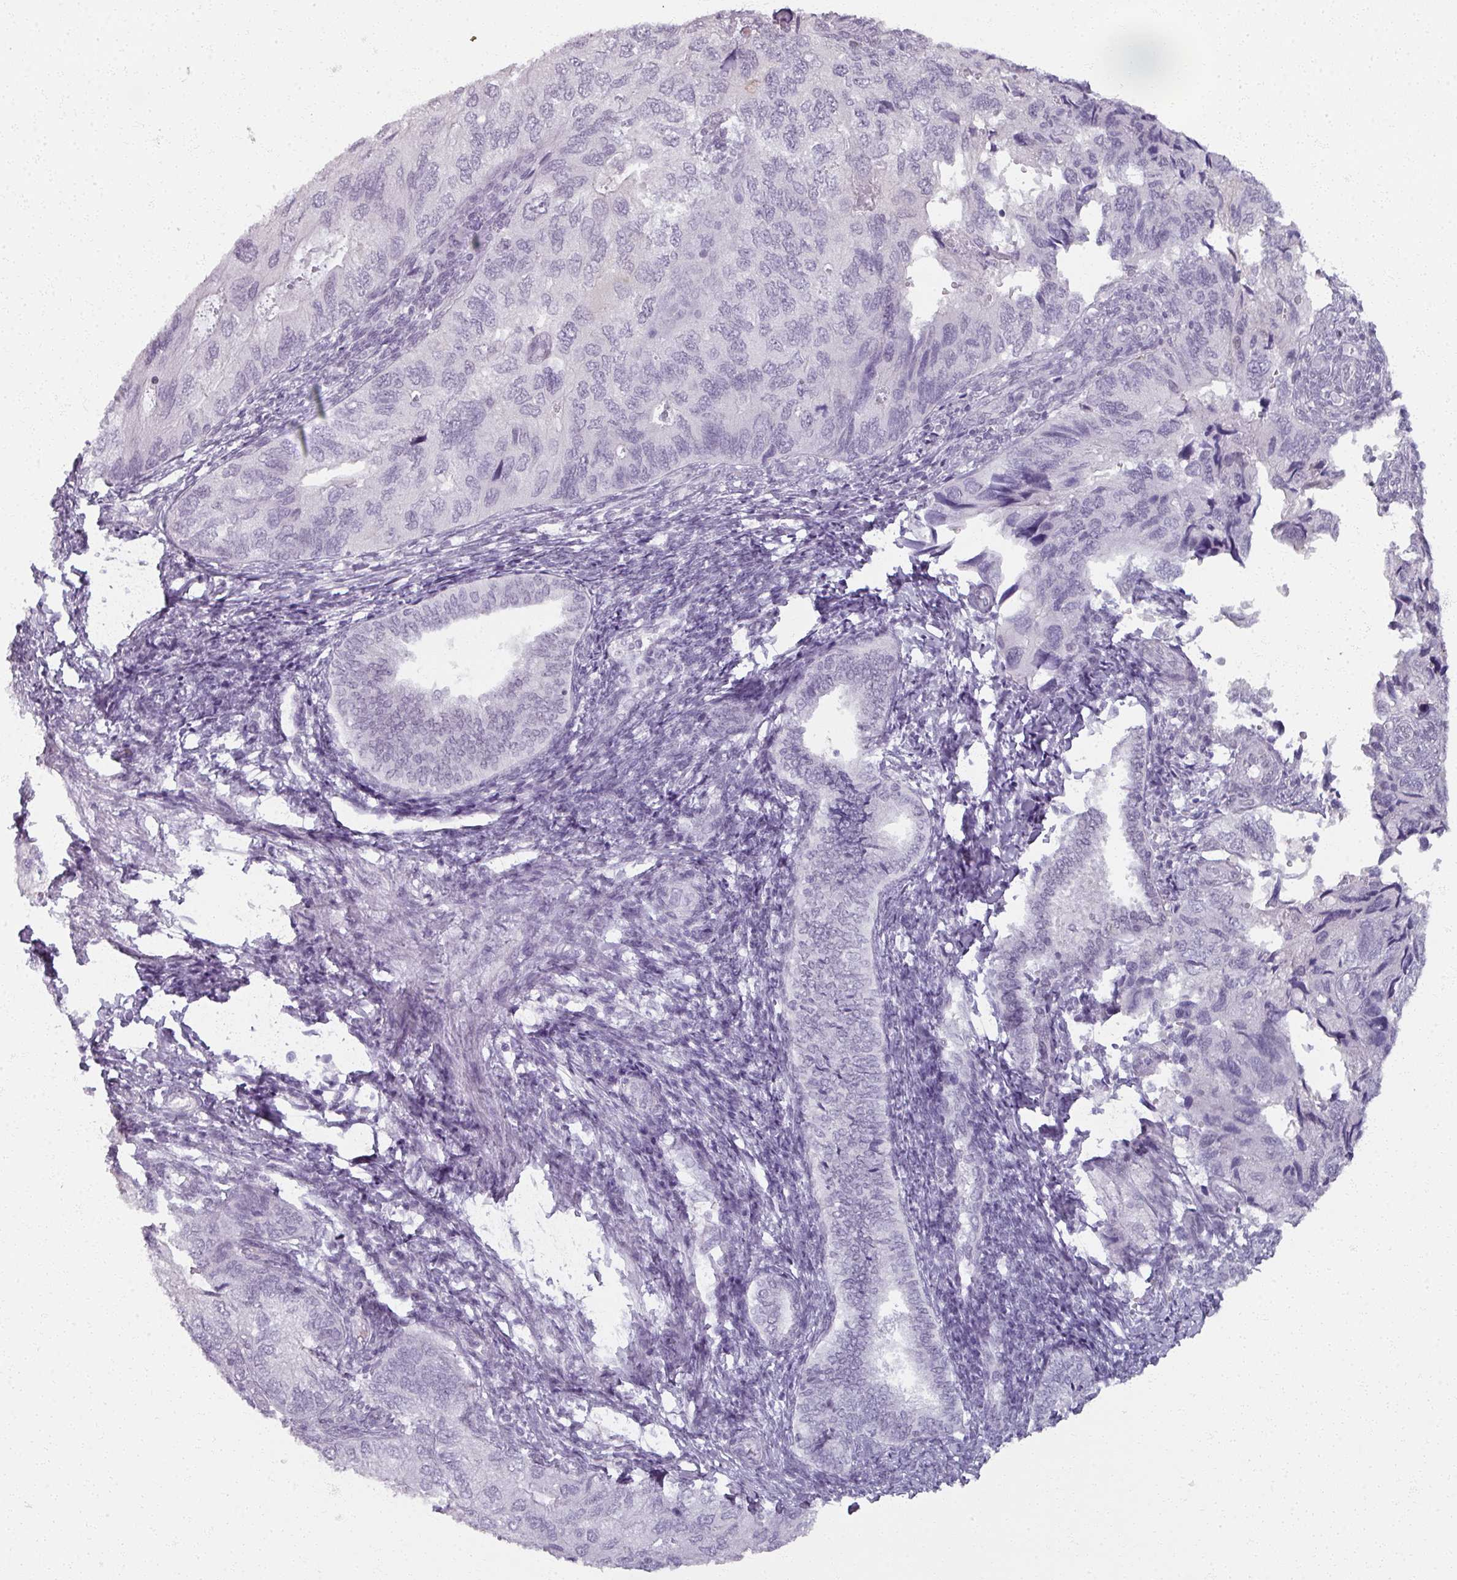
{"staining": {"intensity": "negative", "quantity": "none", "location": "none"}, "tissue": "endometrial cancer", "cell_type": "Tumor cells", "image_type": "cancer", "snomed": [{"axis": "morphology", "description": "Carcinoma, NOS"}, {"axis": "topography", "description": "Uterus"}], "caption": "Tumor cells are negative for brown protein staining in carcinoma (endometrial).", "gene": "RFPL2", "patient": {"sex": "female", "age": 76}}